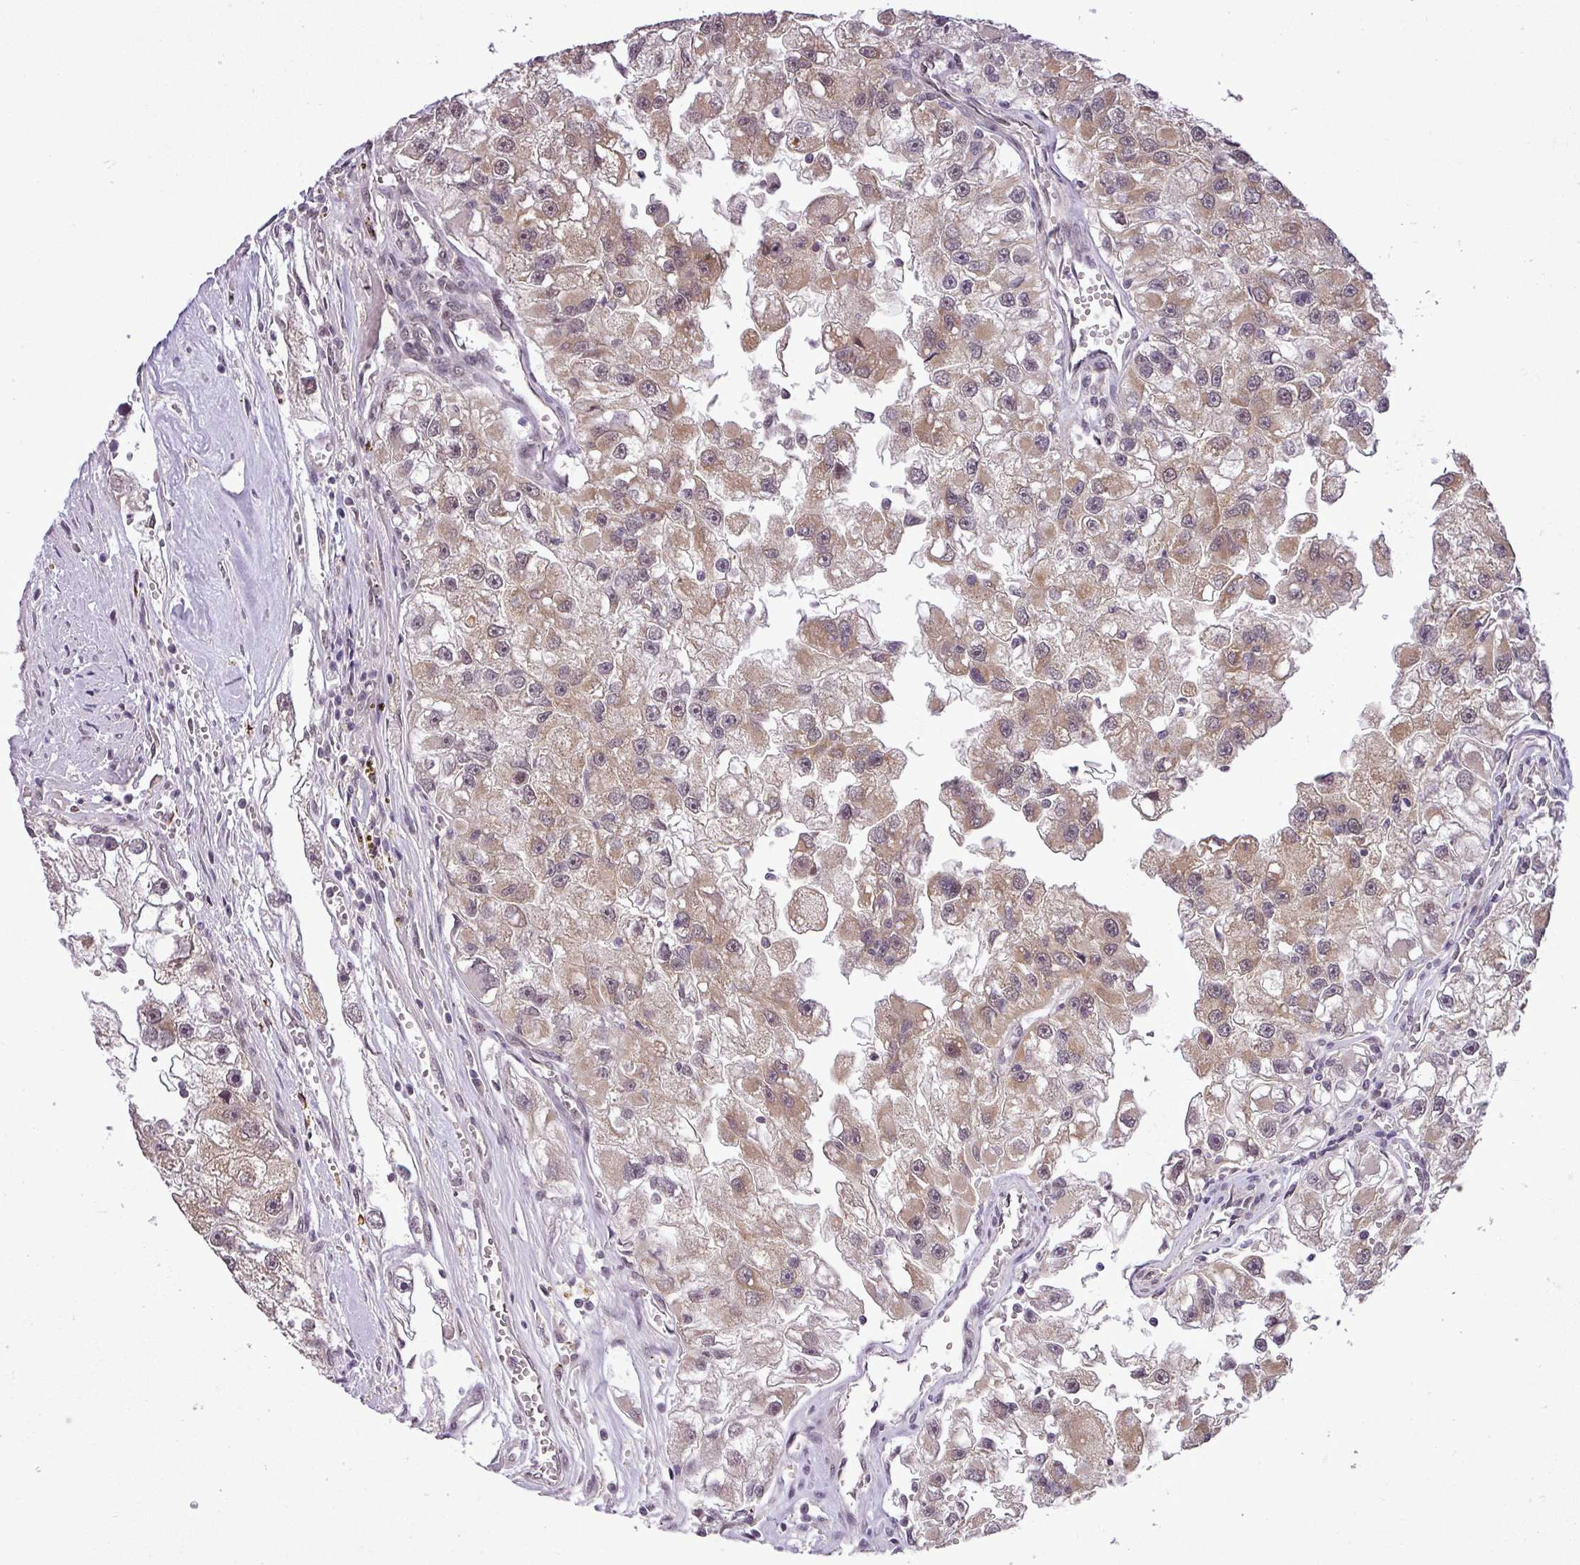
{"staining": {"intensity": "moderate", "quantity": ">75%", "location": "cytoplasmic/membranous"}, "tissue": "renal cancer", "cell_type": "Tumor cells", "image_type": "cancer", "snomed": [{"axis": "morphology", "description": "Adenocarcinoma, NOS"}, {"axis": "topography", "description": "Kidney"}], "caption": "This is a histology image of immunohistochemistry staining of renal cancer (adenocarcinoma), which shows moderate expression in the cytoplasmic/membranous of tumor cells.", "gene": "MFHAS1", "patient": {"sex": "male", "age": 63}}